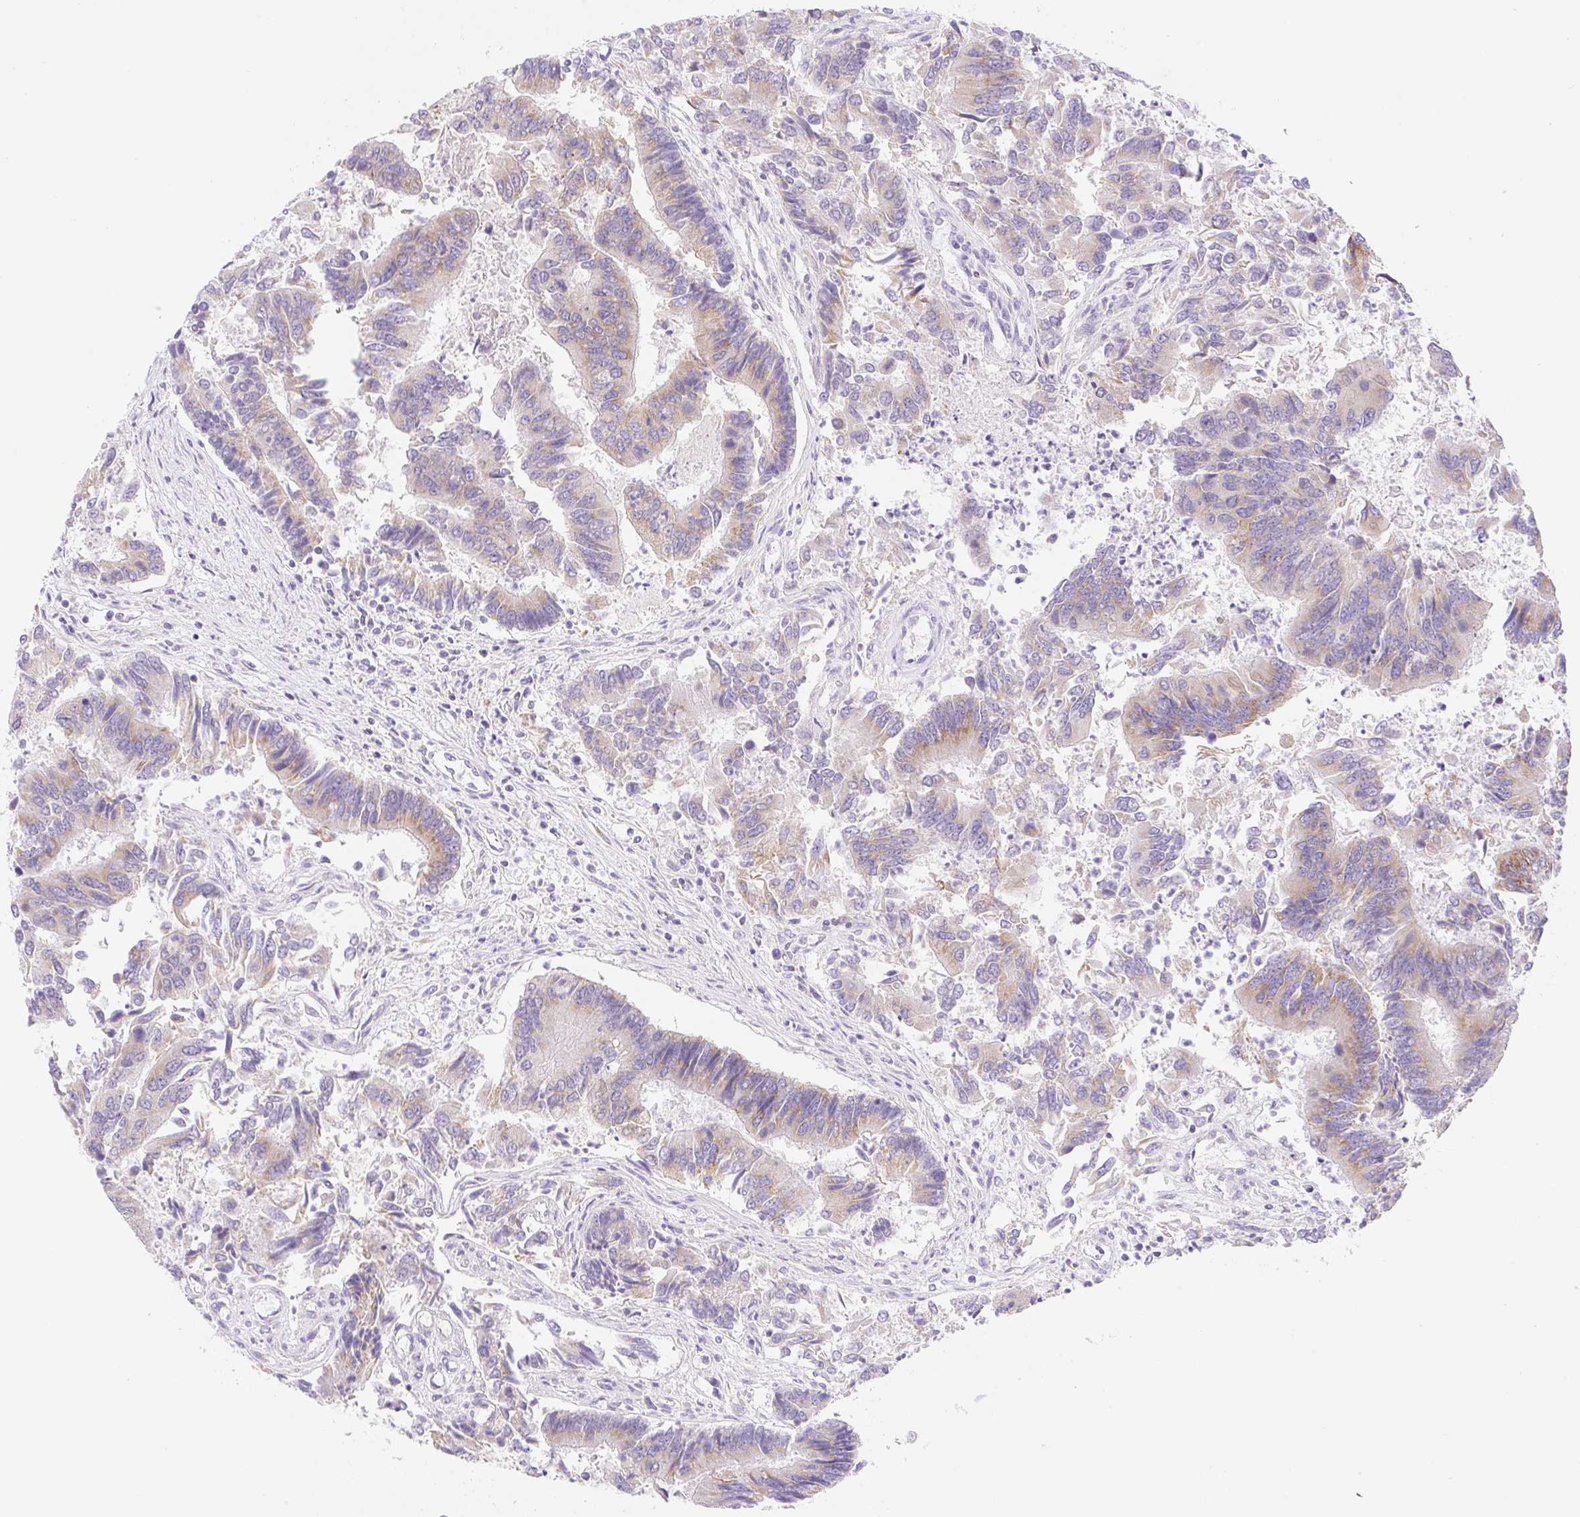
{"staining": {"intensity": "moderate", "quantity": "25%-75%", "location": "cytoplasmic/membranous"}, "tissue": "colorectal cancer", "cell_type": "Tumor cells", "image_type": "cancer", "snomed": [{"axis": "morphology", "description": "Adenocarcinoma, NOS"}, {"axis": "topography", "description": "Colon"}], "caption": "Brown immunohistochemical staining in human colorectal adenocarcinoma displays moderate cytoplasmic/membranous expression in about 25%-75% of tumor cells. Using DAB (3,3'-diaminobenzidine) (brown) and hematoxylin (blue) stains, captured at high magnification using brightfield microscopy.", "gene": "FOCAD", "patient": {"sex": "female", "age": 67}}